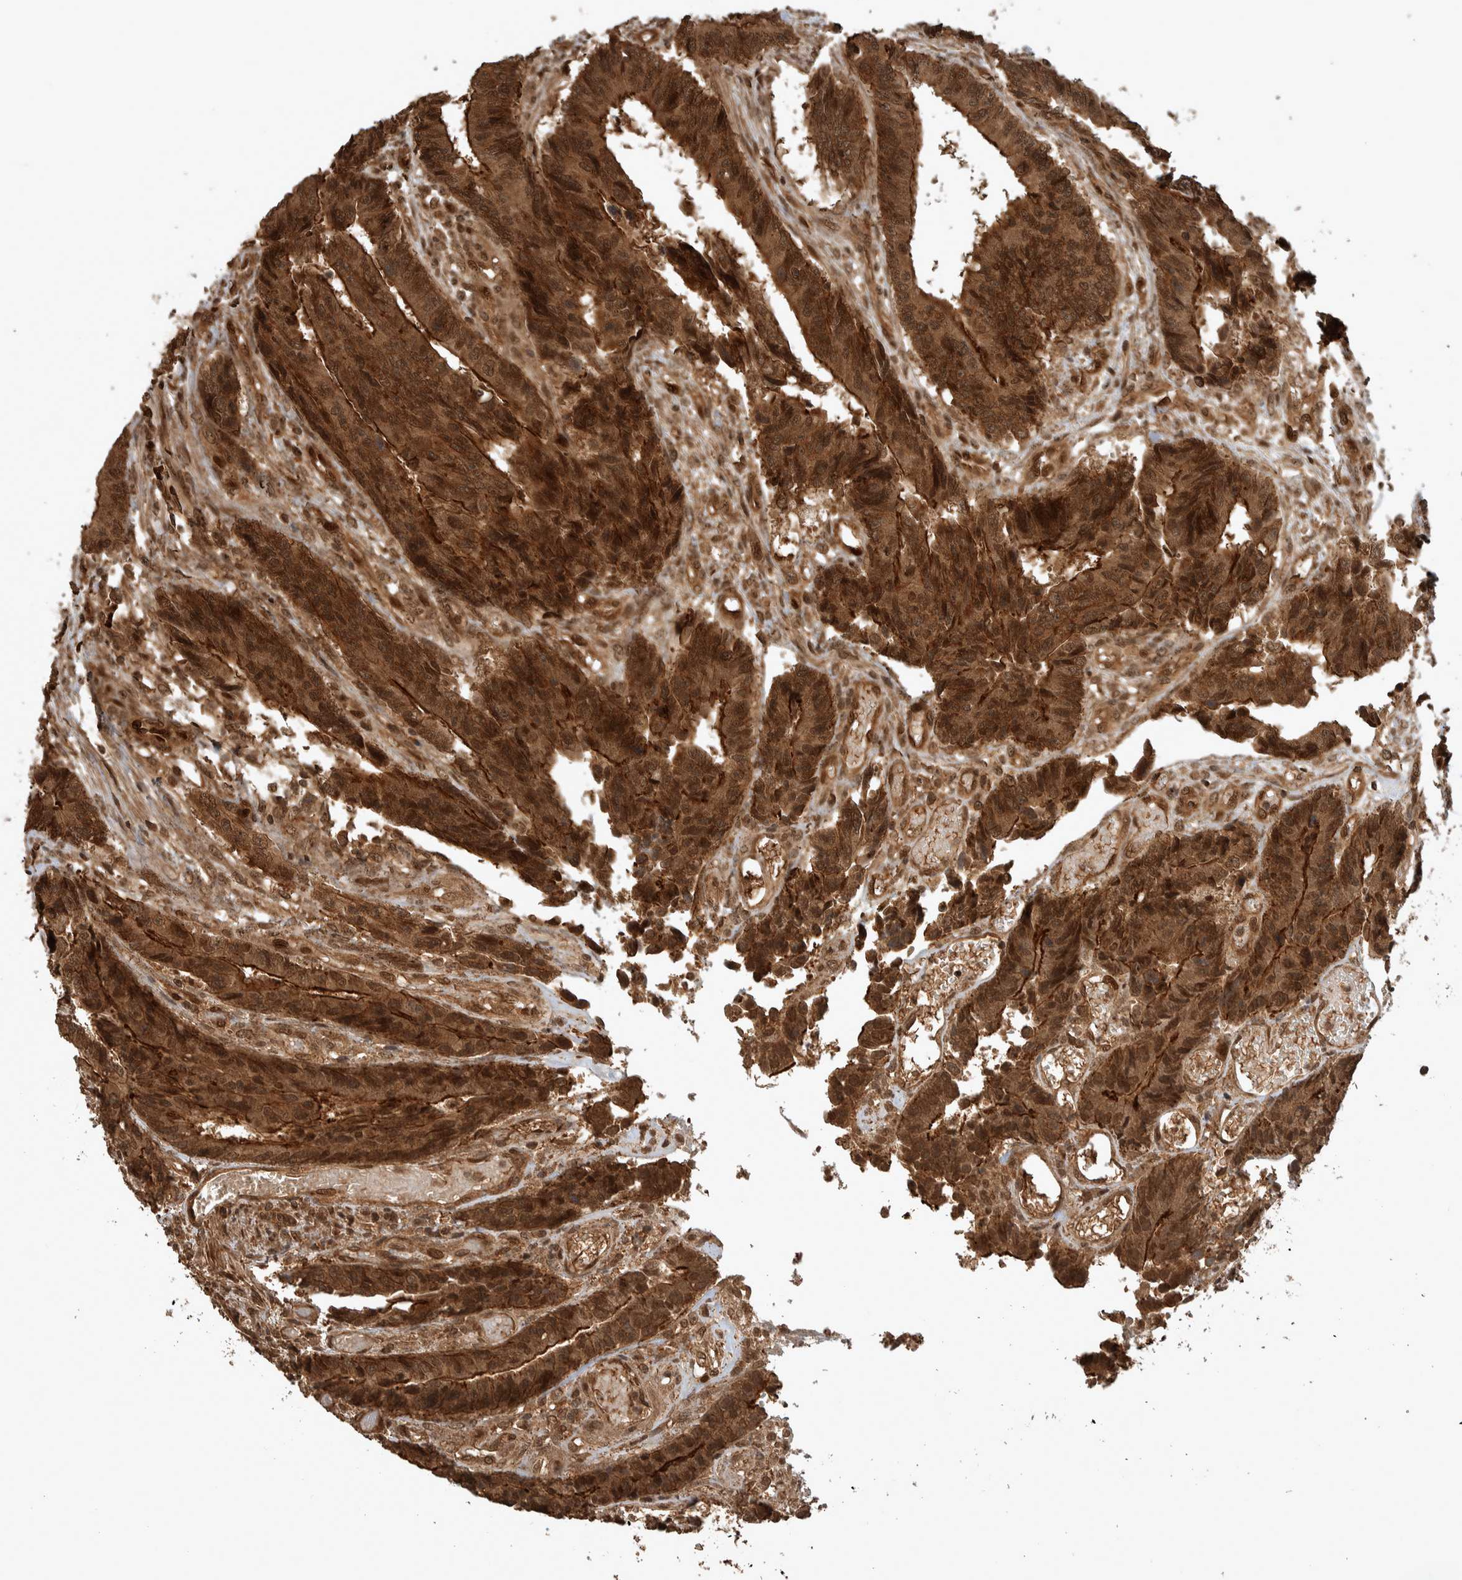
{"staining": {"intensity": "moderate", "quantity": ">75%", "location": "cytoplasmic/membranous,nuclear"}, "tissue": "colorectal cancer", "cell_type": "Tumor cells", "image_type": "cancer", "snomed": [{"axis": "morphology", "description": "Adenocarcinoma, NOS"}, {"axis": "topography", "description": "Rectum"}], "caption": "A histopathology image showing moderate cytoplasmic/membranous and nuclear expression in about >75% of tumor cells in colorectal adenocarcinoma, as visualized by brown immunohistochemical staining.", "gene": "CNTROB", "patient": {"sex": "male", "age": 84}}